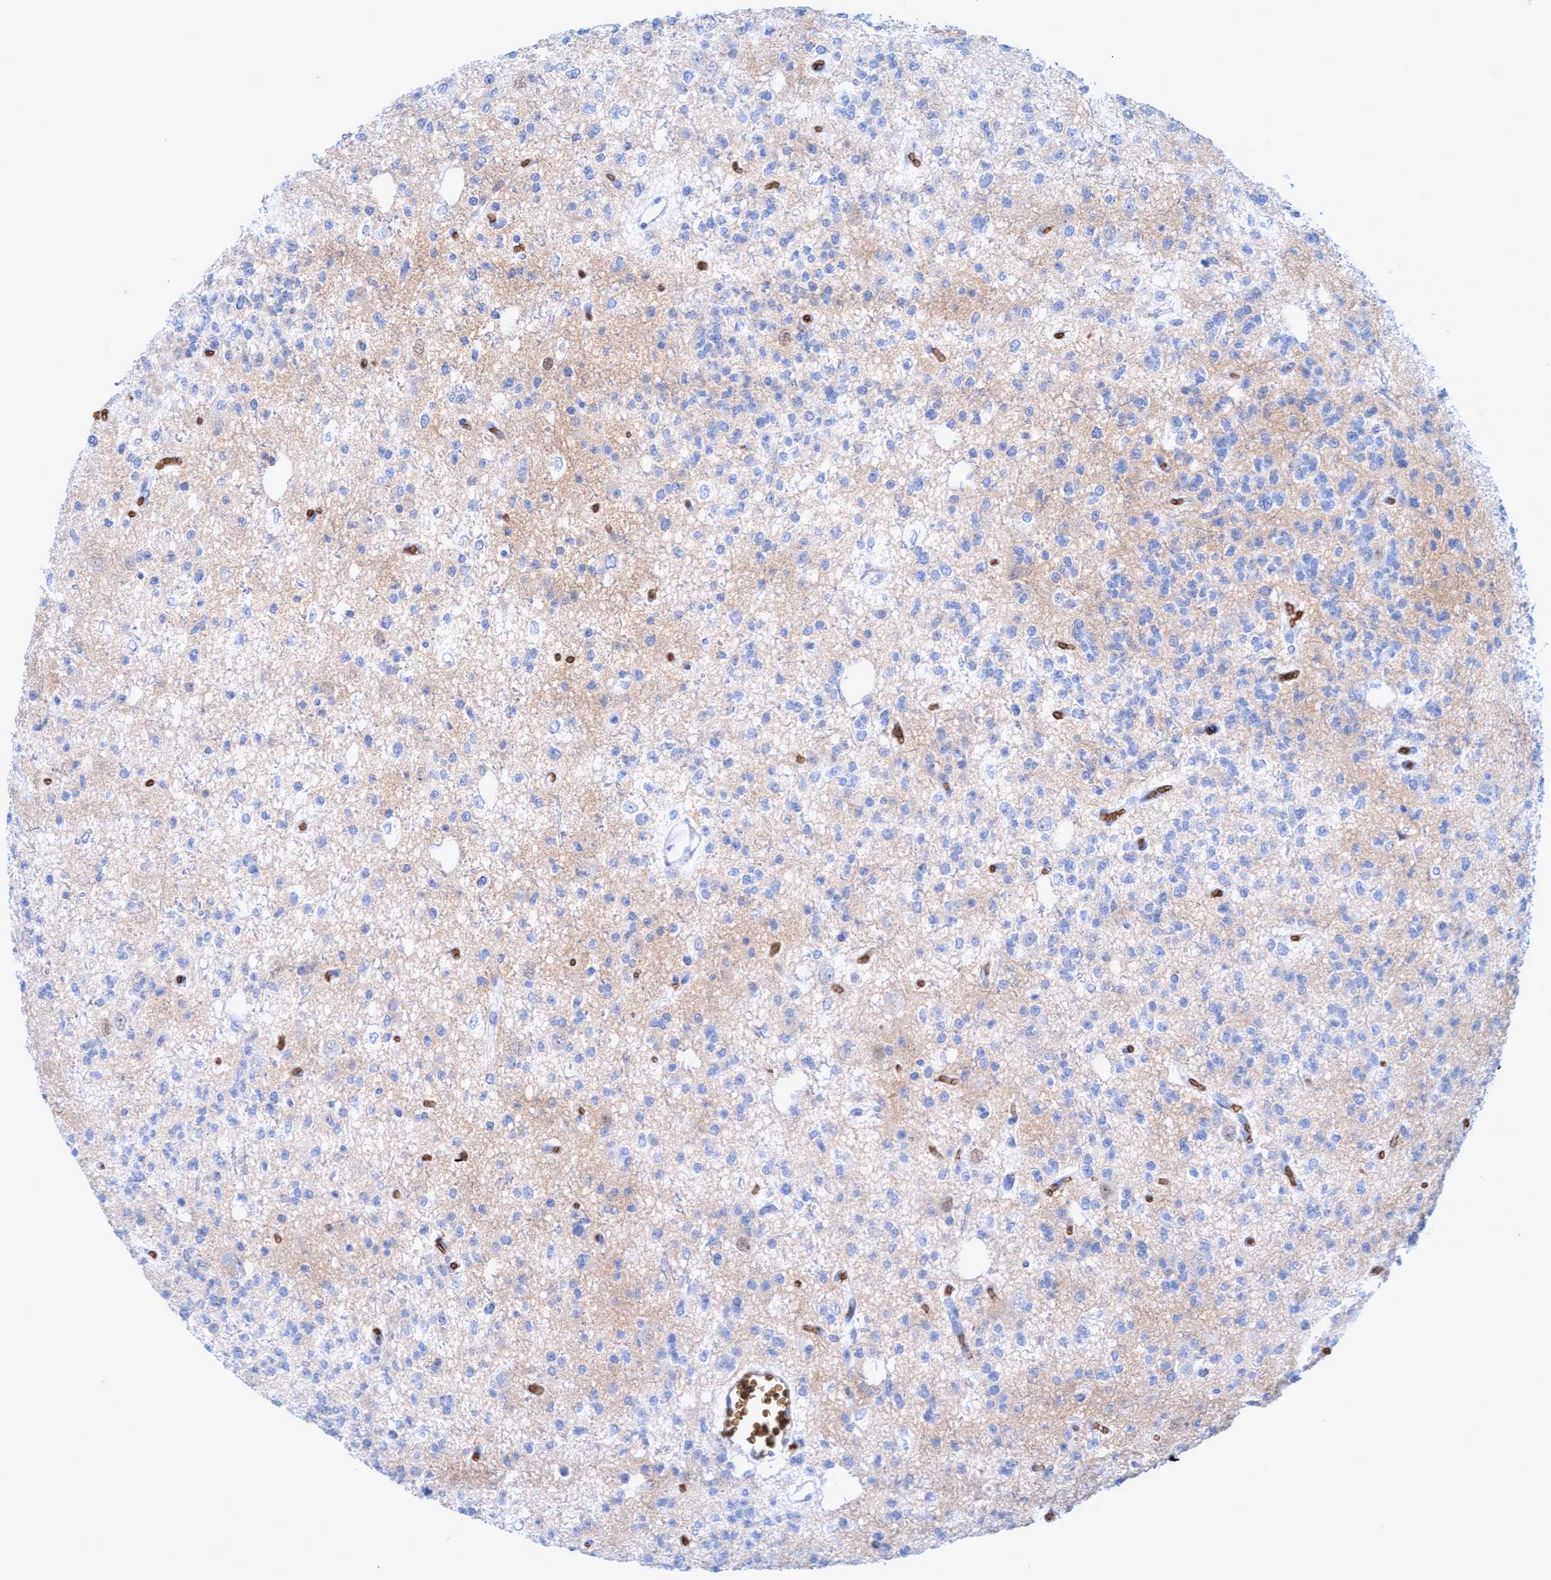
{"staining": {"intensity": "weak", "quantity": "<25%", "location": "cytoplasmic/membranous"}, "tissue": "glioma", "cell_type": "Tumor cells", "image_type": "cancer", "snomed": [{"axis": "morphology", "description": "Glioma, malignant, Low grade"}, {"axis": "topography", "description": "Brain"}], "caption": "Tumor cells are negative for protein expression in human malignant glioma (low-grade).", "gene": "SPEM2", "patient": {"sex": "male", "age": 38}}